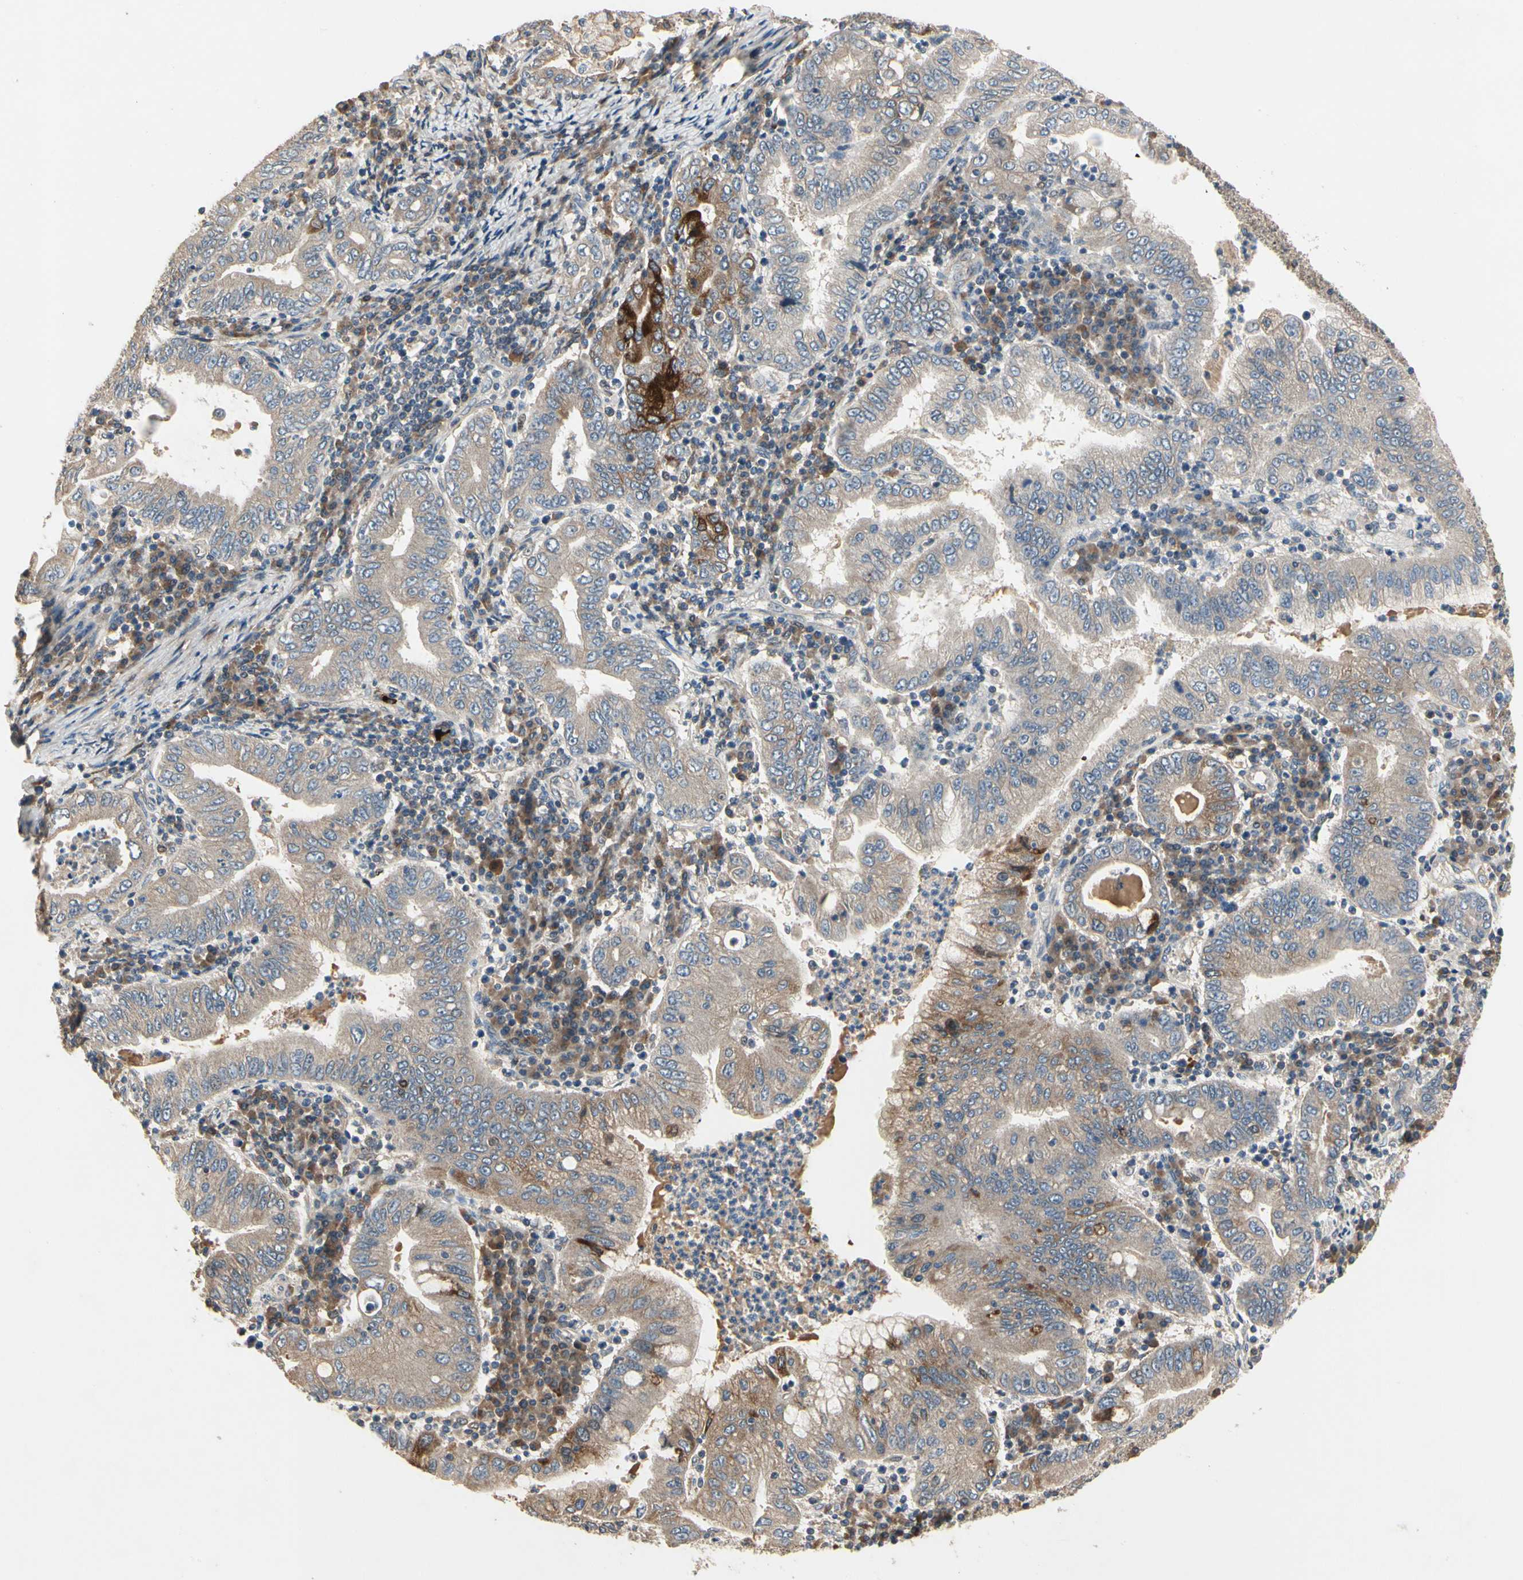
{"staining": {"intensity": "strong", "quantity": "<25%", "location": "cytoplasmic/membranous"}, "tissue": "stomach cancer", "cell_type": "Tumor cells", "image_type": "cancer", "snomed": [{"axis": "morphology", "description": "Normal tissue, NOS"}, {"axis": "morphology", "description": "Adenocarcinoma, NOS"}, {"axis": "topography", "description": "Esophagus"}, {"axis": "topography", "description": "Stomach, upper"}, {"axis": "topography", "description": "Peripheral nerve tissue"}], "caption": "A photomicrograph of stomach cancer (adenocarcinoma) stained for a protein demonstrates strong cytoplasmic/membranous brown staining in tumor cells. The staining was performed using DAB, with brown indicating positive protein expression. Nuclei are stained blue with hematoxylin.", "gene": "CGREF1", "patient": {"sex": "male", "age": 62}}